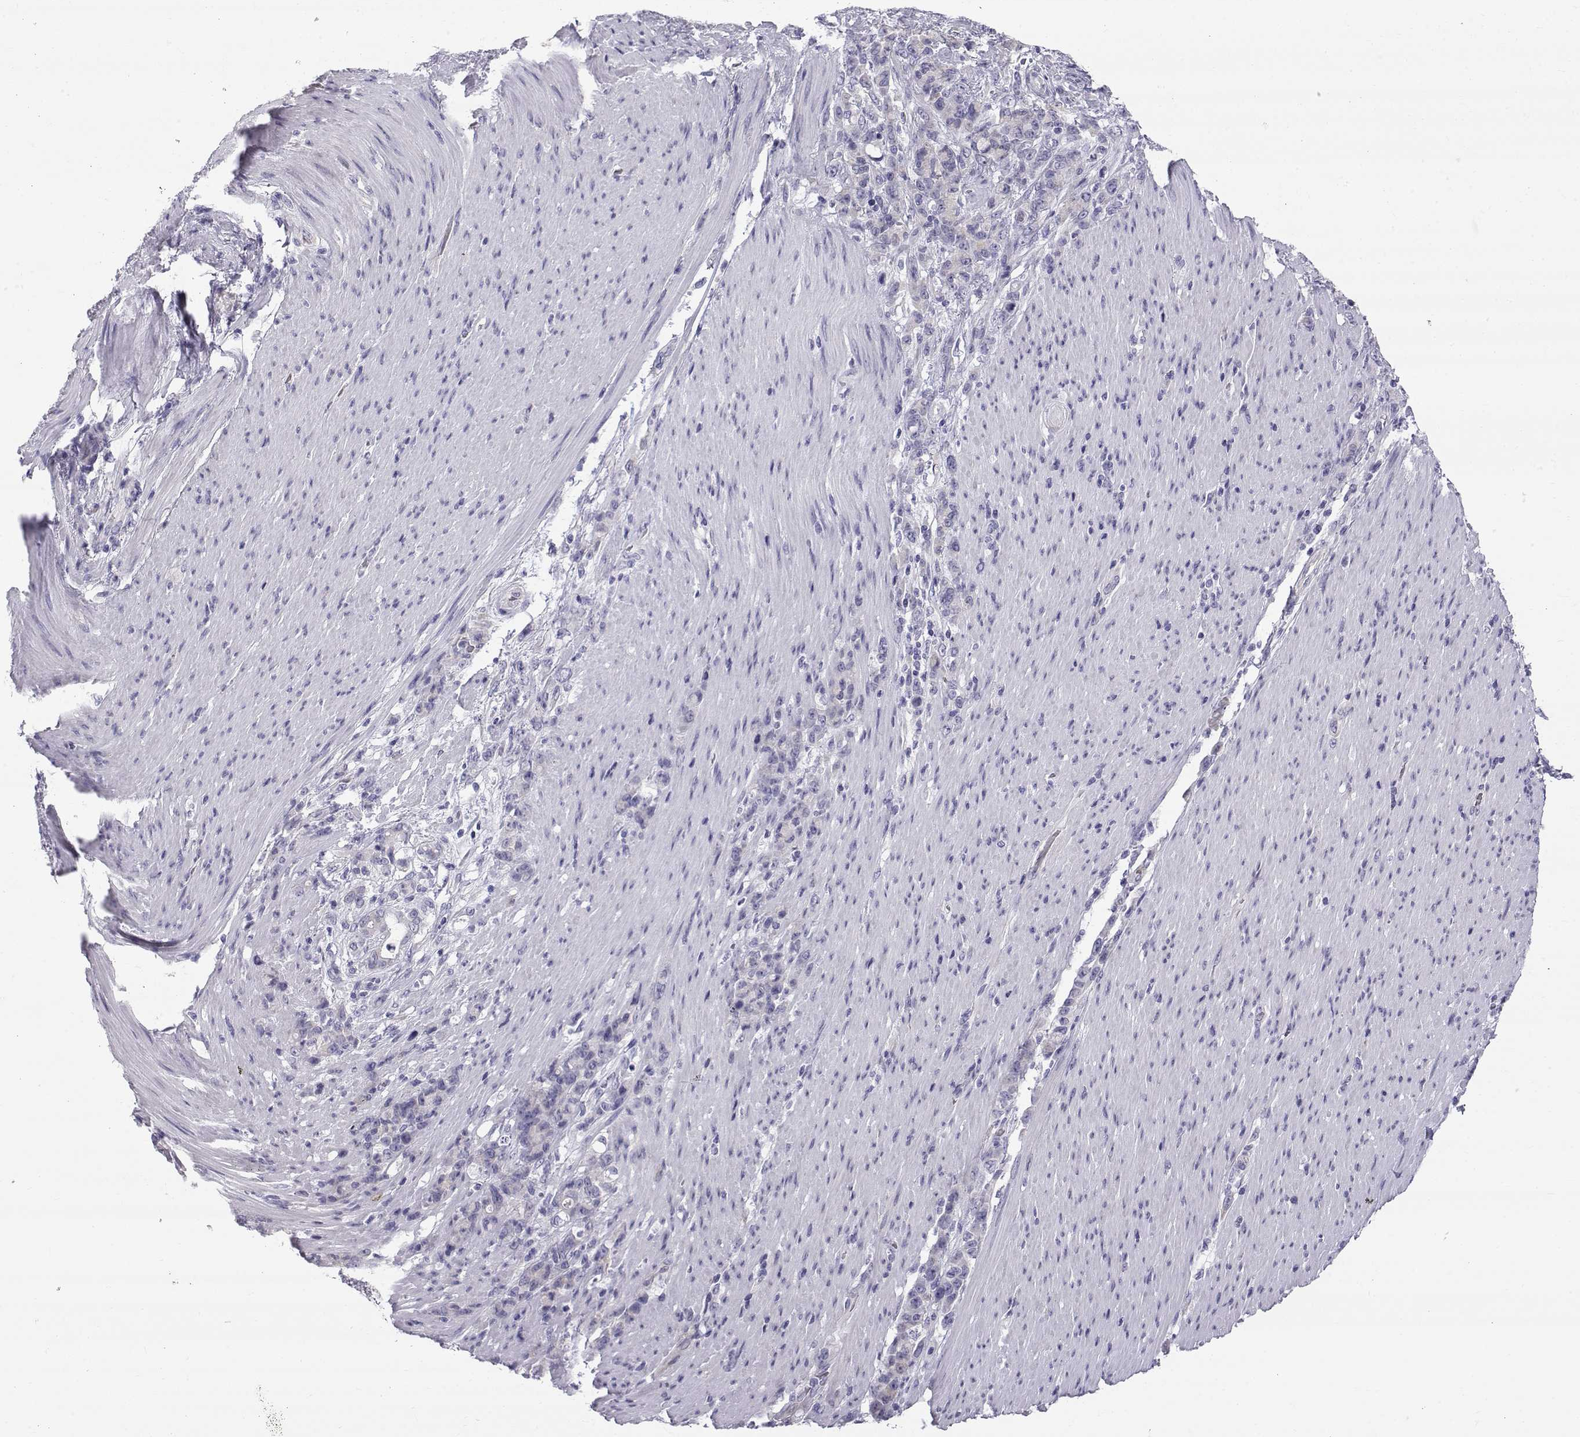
{"staining": {"intensity": "negative", "quantity": "none", "location": "none"}, "tissue": "stomach cancer", "cell_type": "Tumor cells", "image_type": "cancer", "snomed": [{"axis": "morphology", "description": "Adenocarcinoma, NOS"}, {"axis": "topography", "description": "Stomach"}], "caption": "Image shows no protein expression in tumor cells of adenocarcinoma (stomach) tissue.", "gene": "RNASE12", "patient": {"sex": "female", "age": 79}}